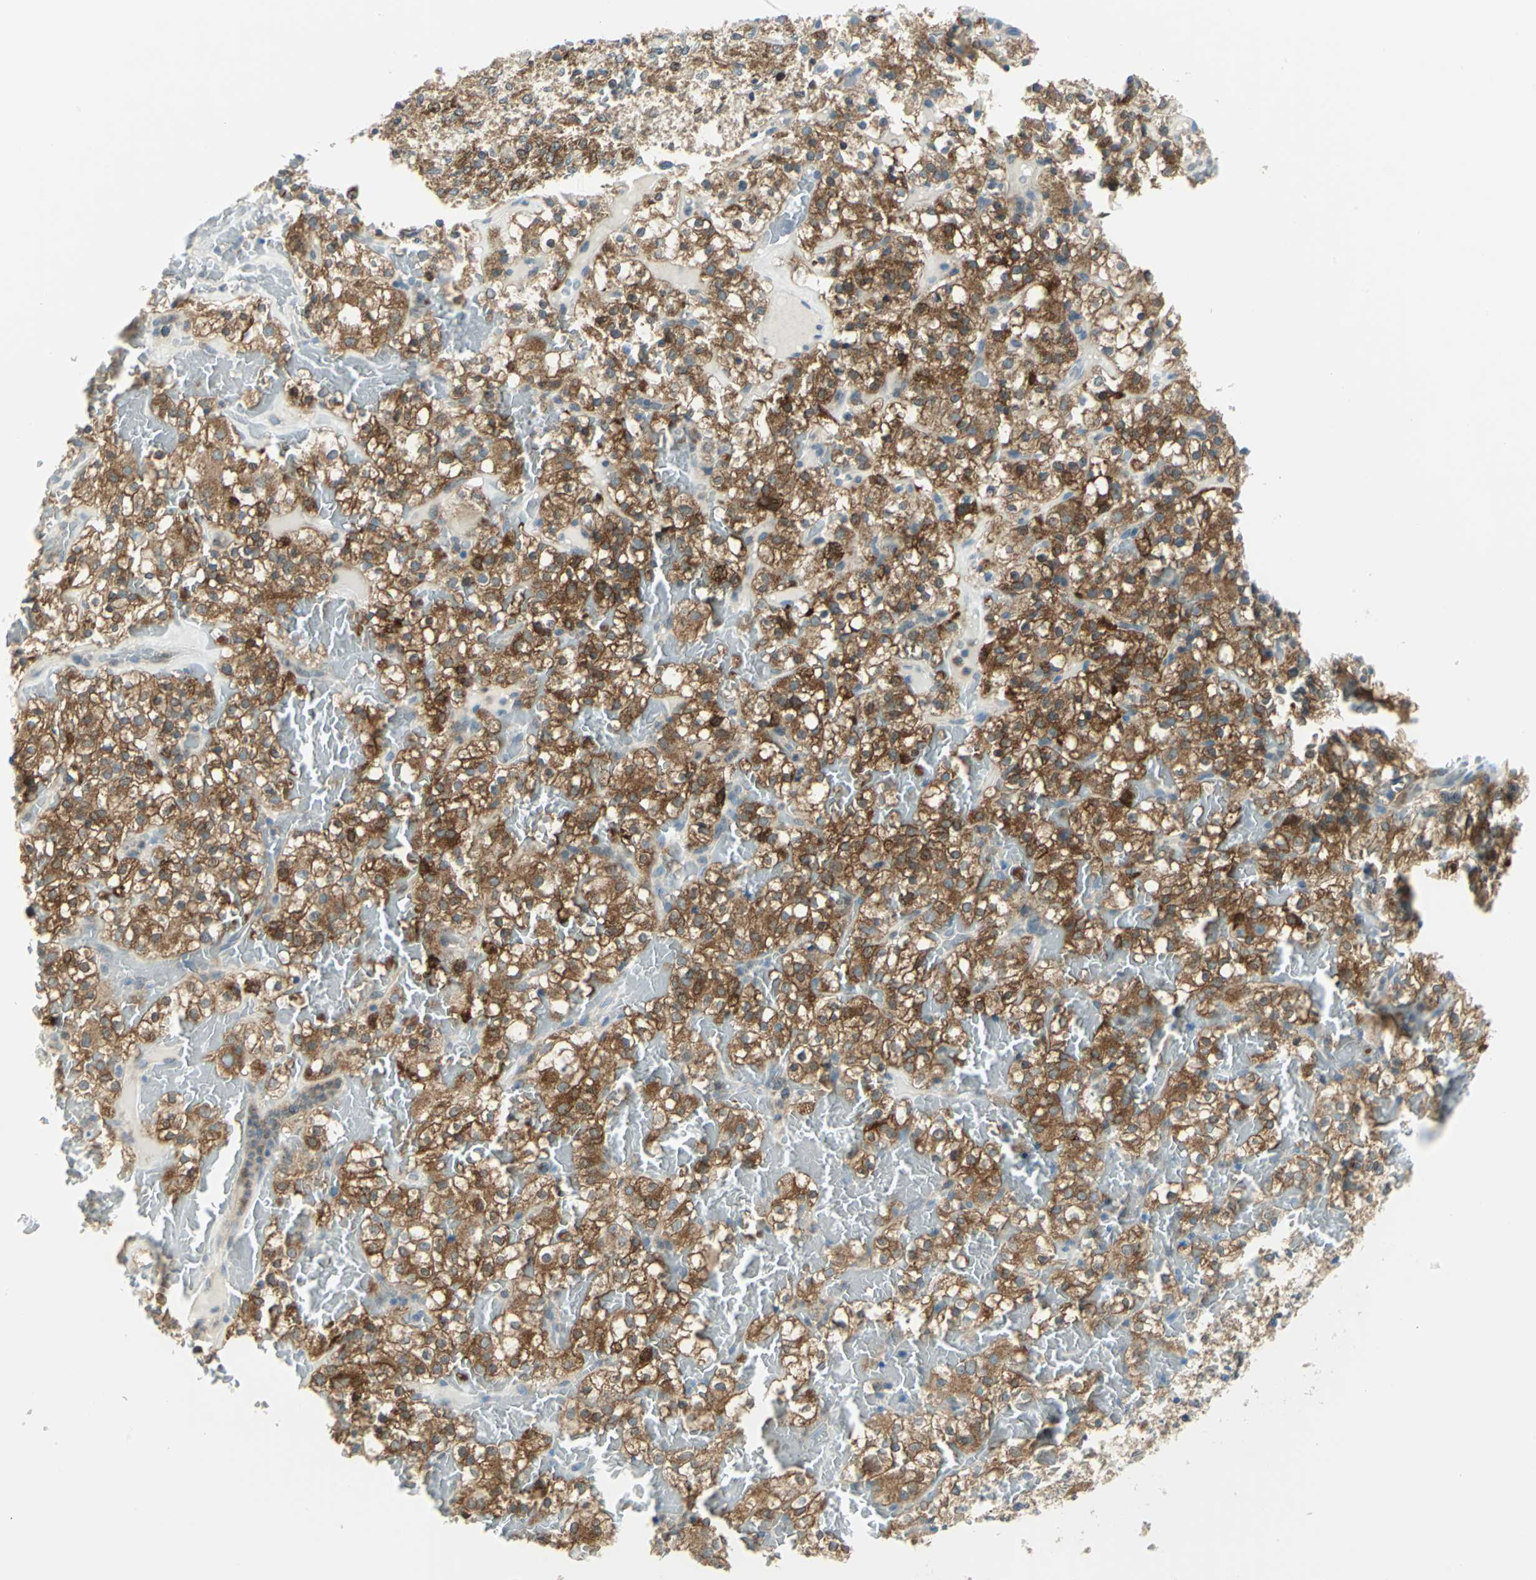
{"staining": {"intensity": "strong", "quantity": ">75%", "location": "cytoplasmic/membranous"}, "tissue": "renal cancer", "cell_type": "Tumor cells", "image_type": "cancer", "snomed": [{"axis": "morphology", "description": "Normal tissue, NOS"}, {"axis": "morphology", "description": "Adenocarcinoma, NOS"}, {"axis": "topography", "description": "Kidney"}], "caption": "Immunohistochemistry (IHC) of human renal cancer demonstrates high levels of strong cytoplasmic/membranous positivity in approximately >75% of tumor cells. (brown staining indicates protein expression, while blue staining denotes nuclei).", "gene": "ALDOA", "patient": {"sex": "female", "age": 72}}